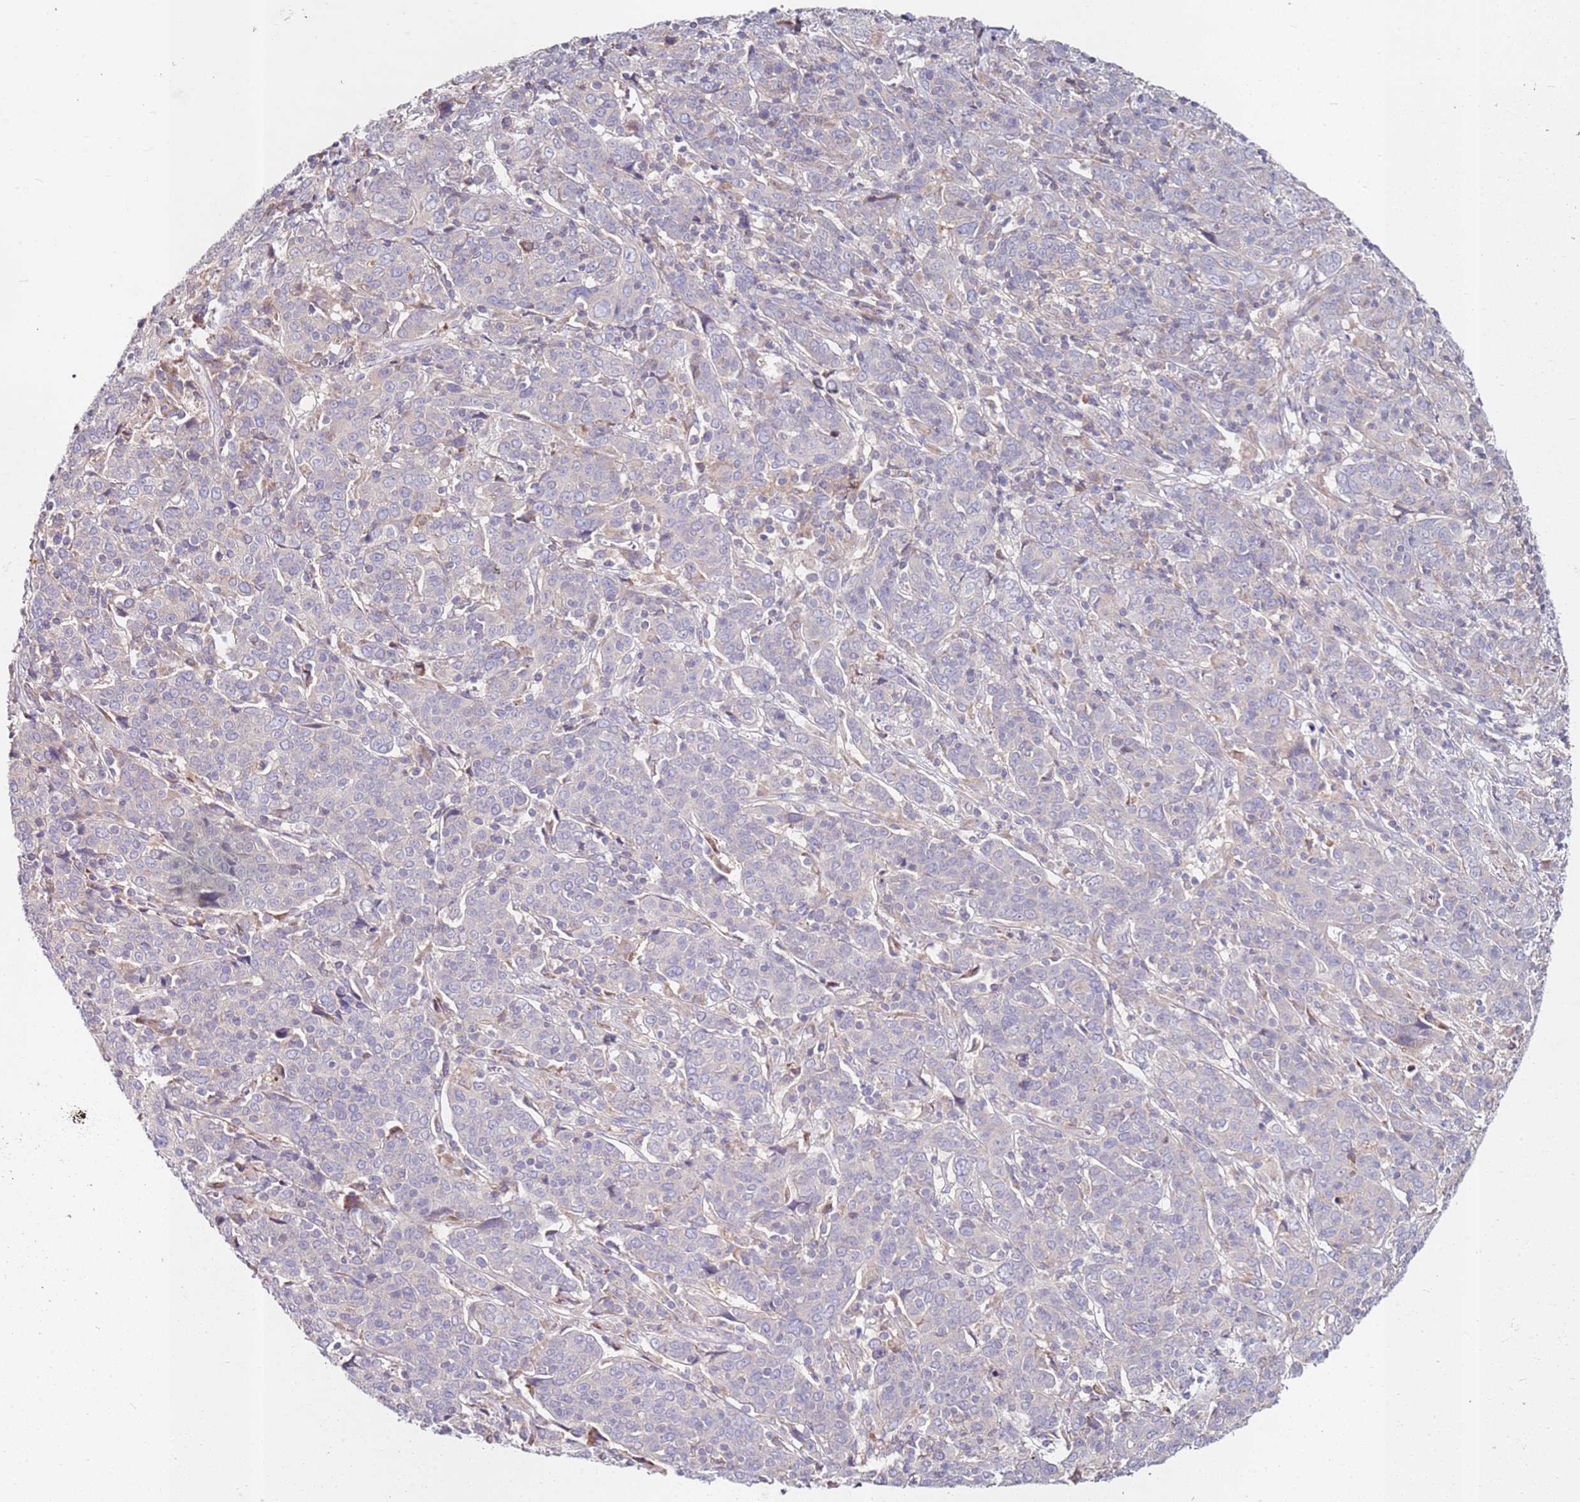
{"staining": {"intensity": "negative", "quantity": "none", "location": "none"}, "tissue": "cervical cancer", "cell_type": "Tumor cells", "image_type": "cancer", "snomed": [{"axis": "morphology", "description": "Squamous cell carcinoma, NOS"}, {"axis": "topography", "description": "Cervix"}], "caption": "There is no significant expression in tumor cells of cervical cancer (squamous cell carcinoma).", "gene": "CNOT9", "patient": {"sex": "female", "age": 67}}